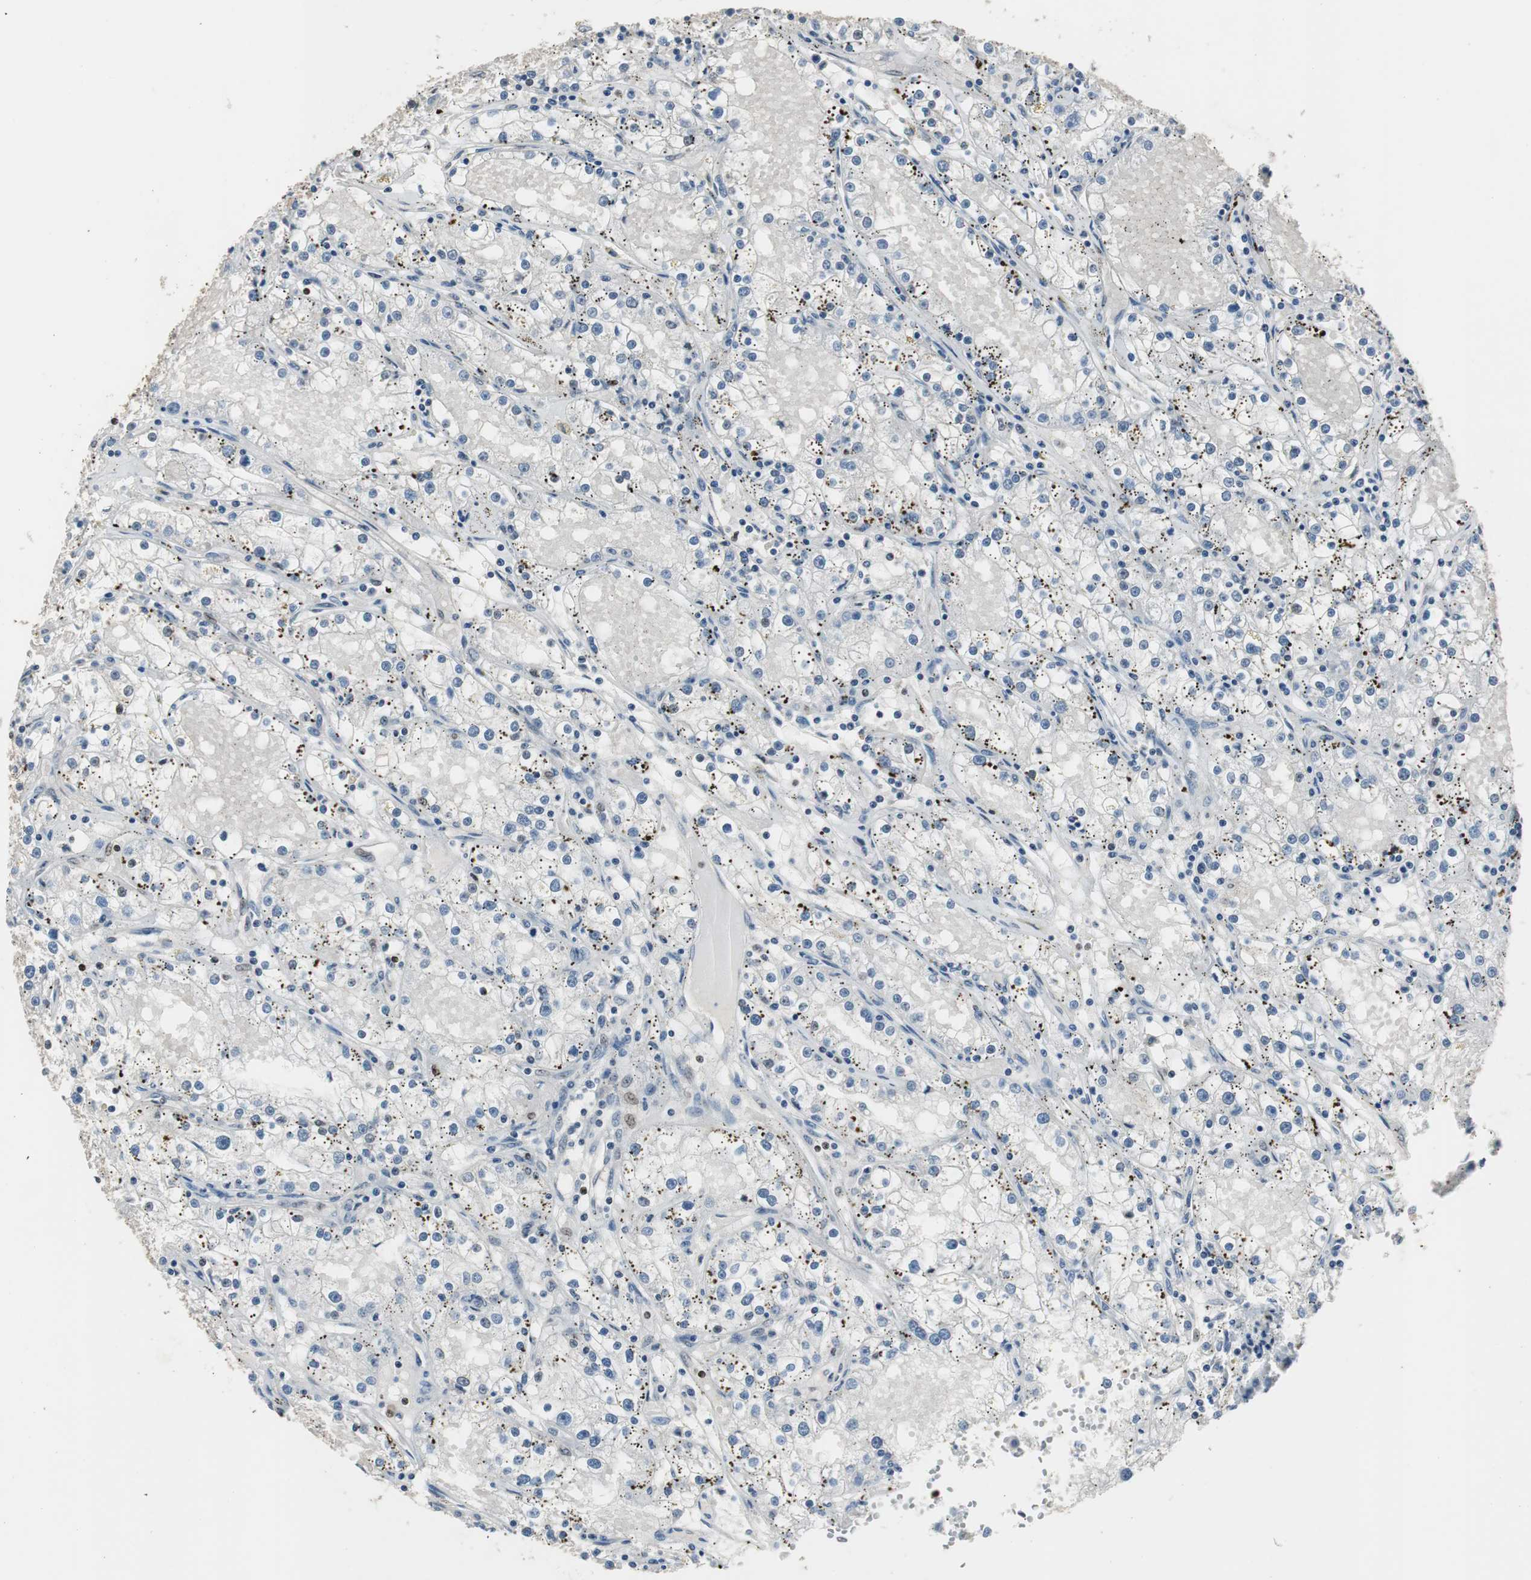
{"staining": {"intensity": "negative", "quantity": "none", "location": "none"}, "tissue": "renal cancer", "cell_type": "Tumor cells", "image_type": "cancer", "snomed": [{"axis": "morphology", "description": "Adenocarcinoma, NOS"}, {"axis": "topography", "description": "Kidney"}], "caption": "Tumor cells show no significant protein staining in renal cancer (adenocarcinoma).", "gene": "PAXIP1", "patient": {"sex": "male", "age": 56}}